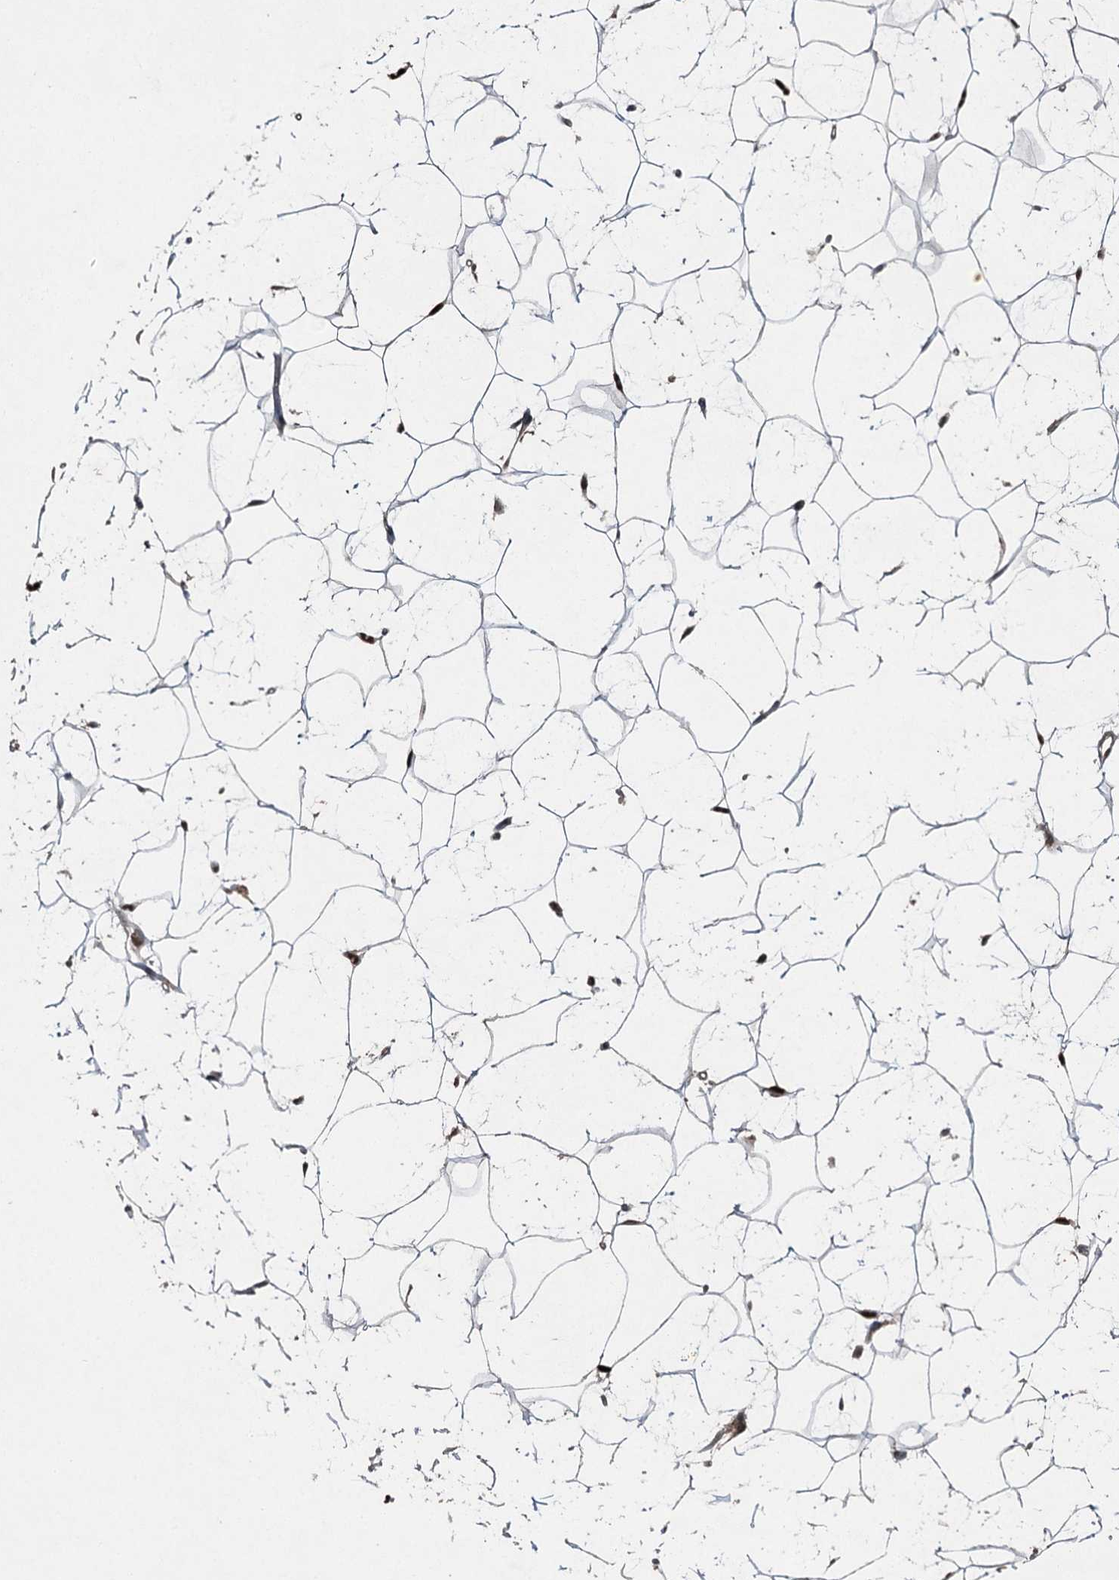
{"staining": {"intensity": "strong", "quantity": ">75%", "location": "nuclear"}, "tissue": "adipose tissue", "cell_type": "Adipocytes", "image_type": "normal", "snomed": [{"axis": "morphology", "description": "Normal tissue, NOS"}, {"axis": "topography", "description": "Breast"}], "caption": "Immunohistochemistry (IHC) of normal adipose tissue shows high levels of strong nuclear staining in about >75% of adipocytes.", "gene": "BORCS7", "patient": {"sex": "female", "age": 26}}